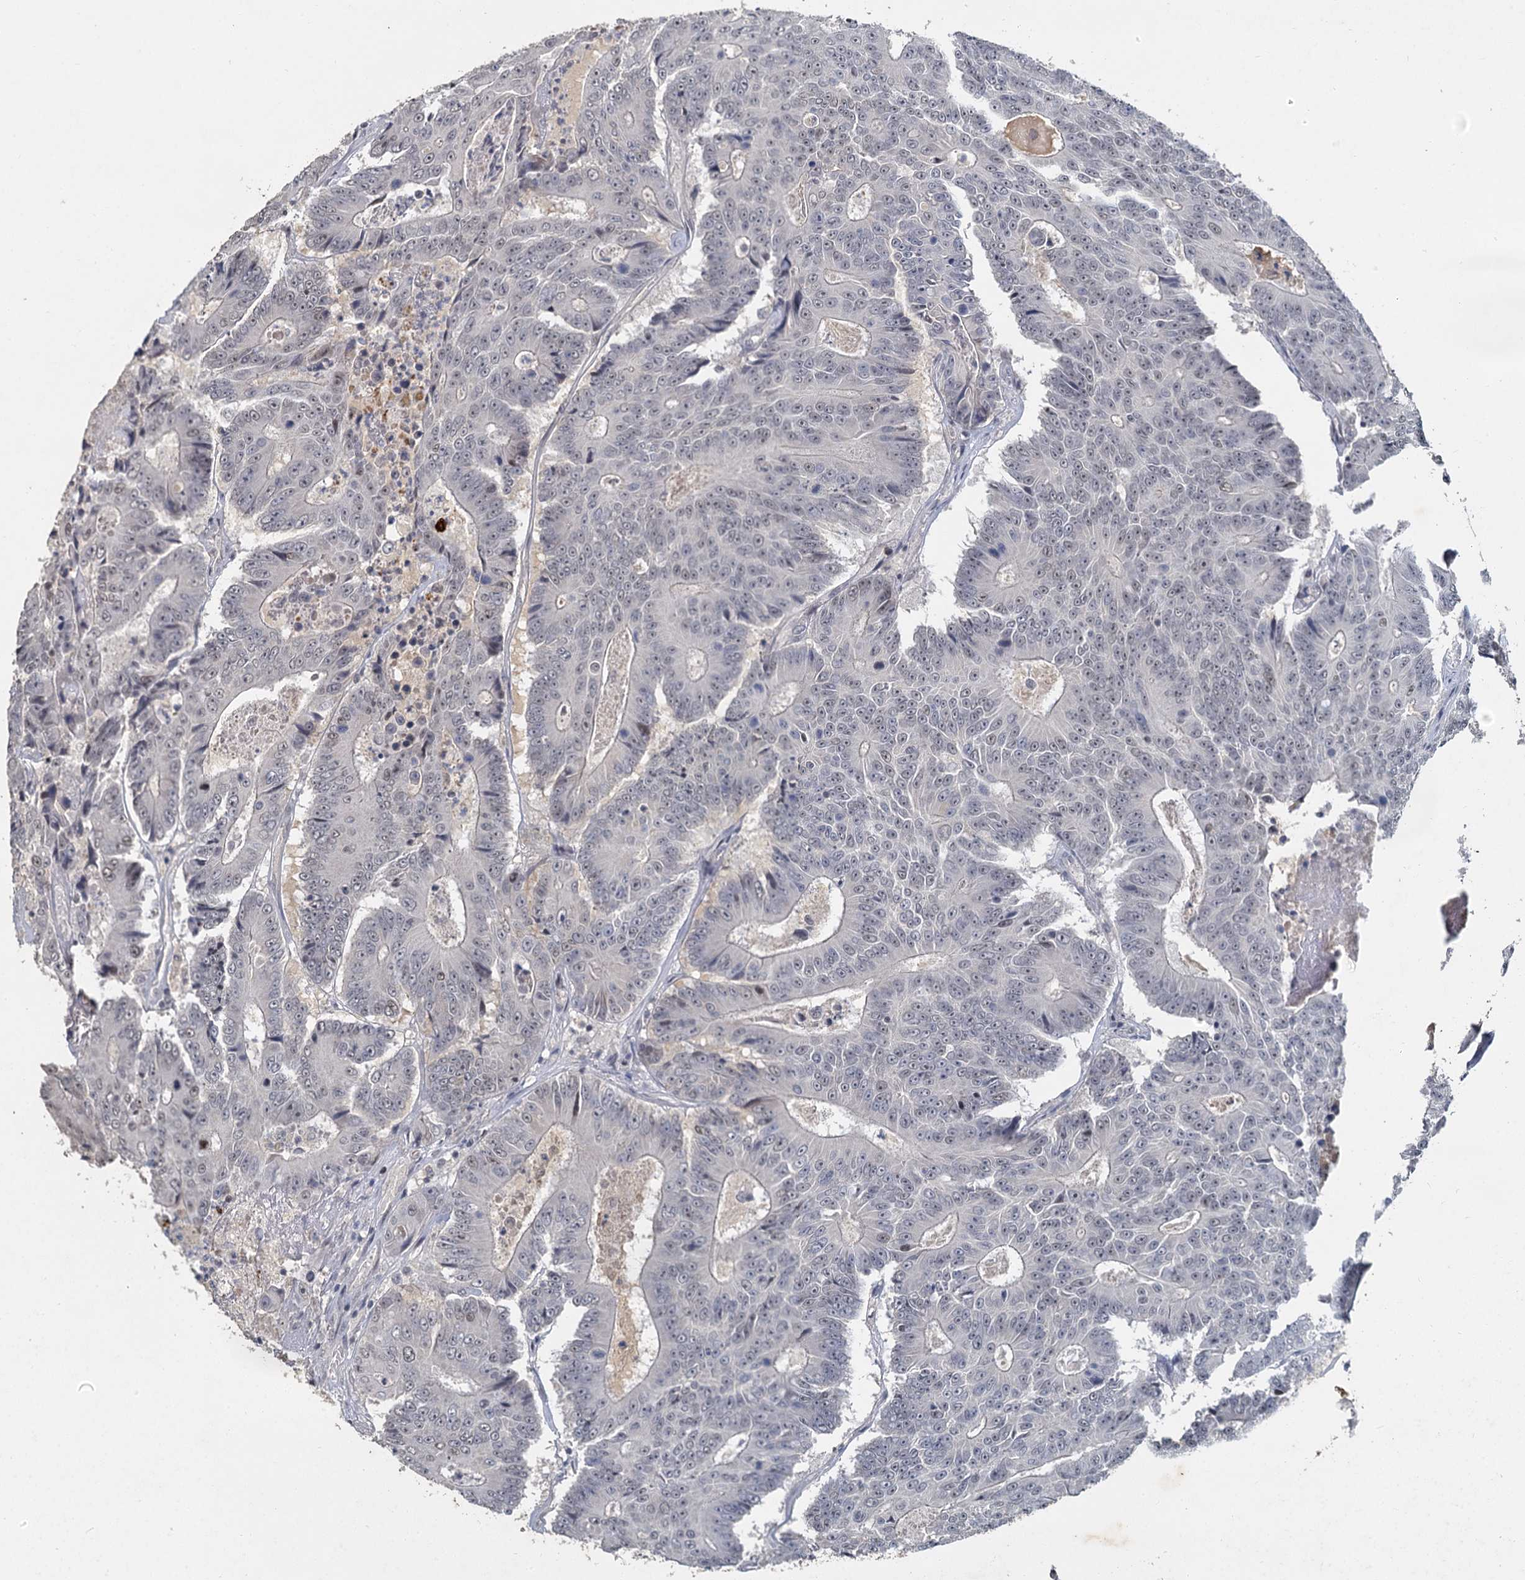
{"staining": {"intensity": "negative", "quantity": "none", "location": "none"}, "tissue": "colorectal cancer", "cell_type": "Tumor cells", "image_type": "cancer", "snomed": [{"axis": "morphology", "description": "Adenocarcinoma, NOS"}, {"axis": "topography", "description": "Colon"}], "caption": "Image shows no significant protein expression in tumor cells of colorectal cancer.", "gene": "MUCL1", "patient": {"sex": "male", "age": 83}}